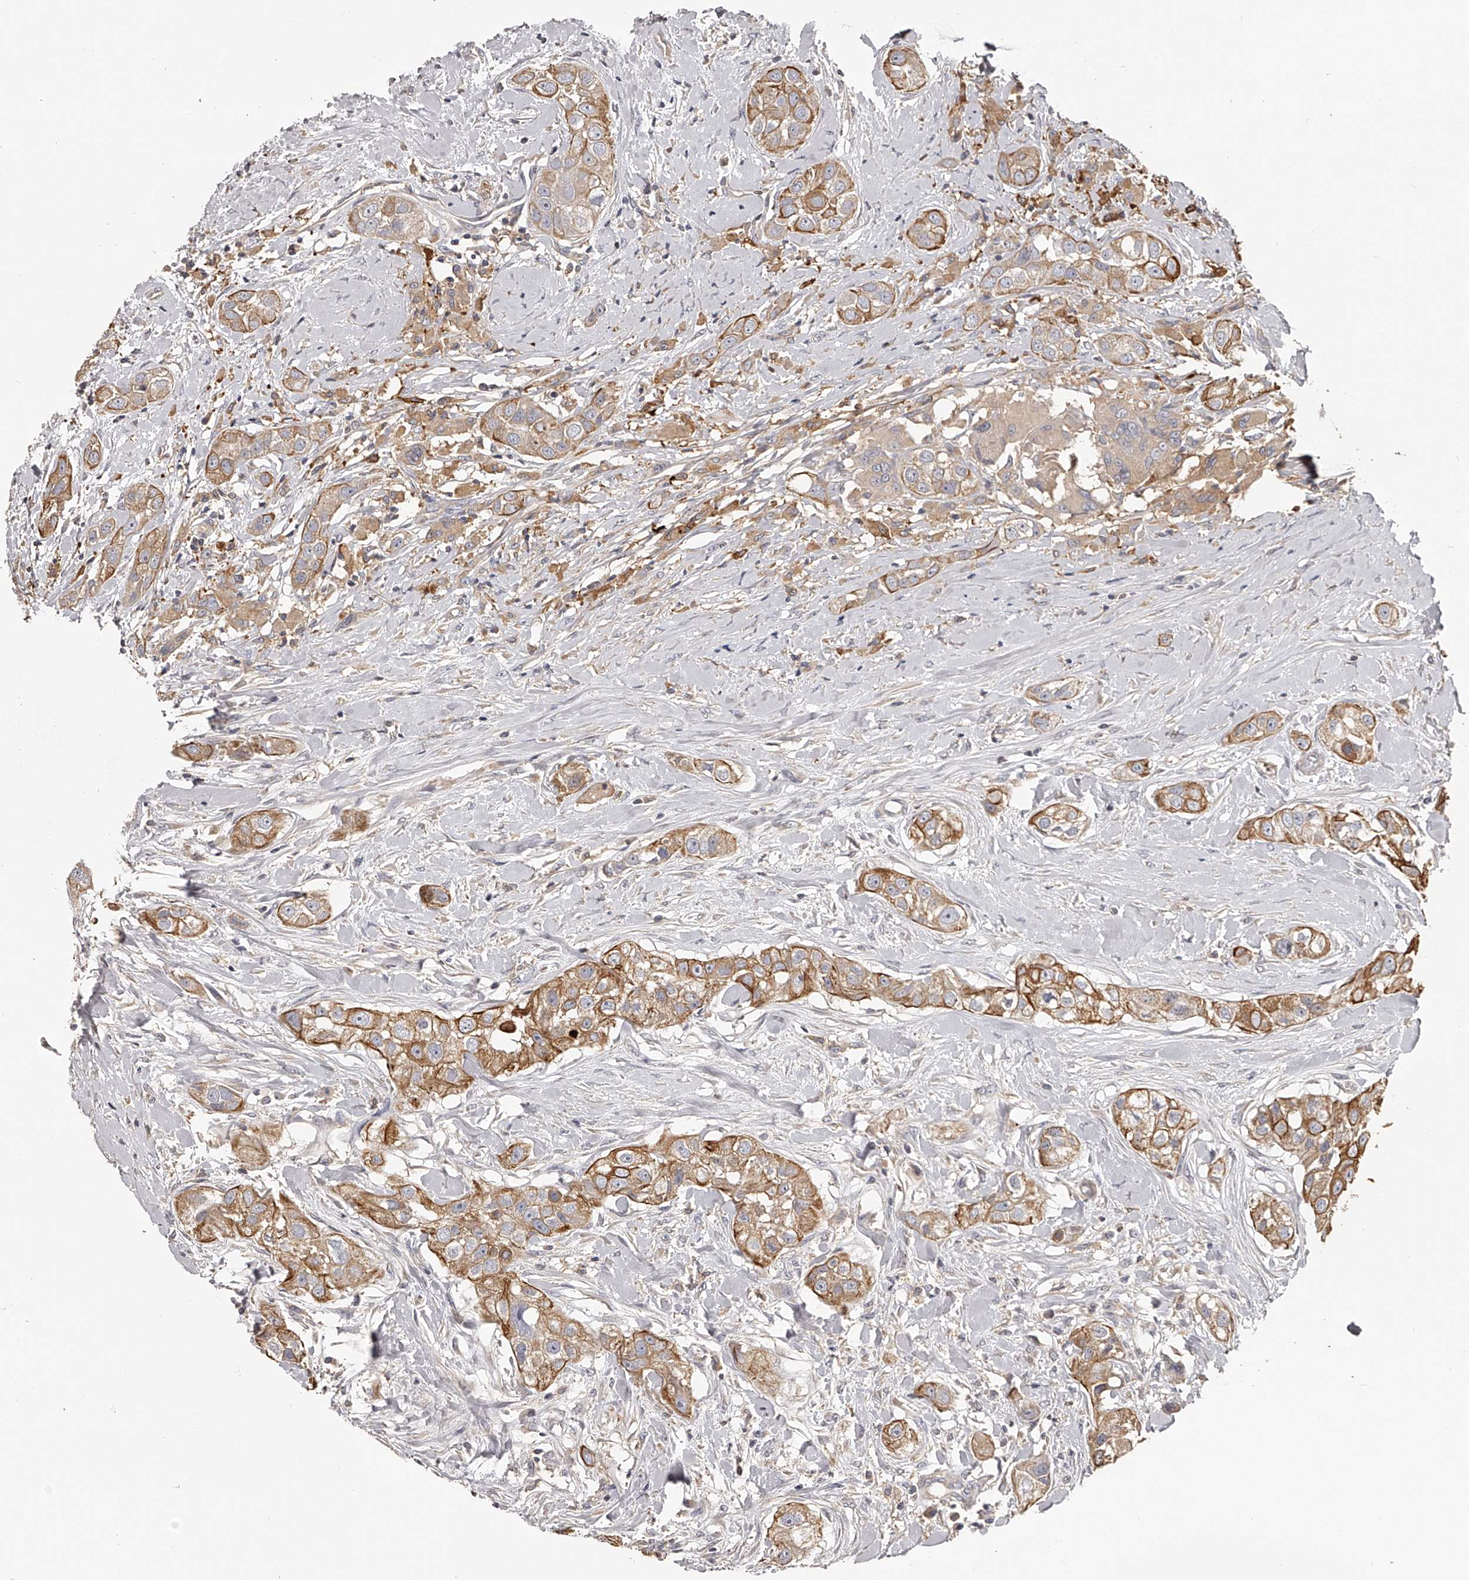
{"staining": {"intensity": "moderate", "quantity": ">75%", "location": "cytoplasmic/membranous"}, "tissue": "head and neck cancer", "cell_type": "Tumor cells", "image_type": "cancer", "snomed": [{"axis": "morphology", "description": "Normal tissue, NOS"}, {"axis": "morphology", "description": "Squamous cell carcinoma, NOS"}, {"axis": "topography", "description": "Skeletal muscle"}, {"axis": "topography", "description": "Head-Neck"}], "caption": "Immunohistochemistry photomicrograph of neoplastic tissue: human head and neck cancer (squamous cell carcinoma) stained using immunohistochemistry (IHC) shows medium levels of moderate protein expression localized specifically in the cytoplasmic/membranous of tumor cells, appearing as a cytoplasmic/membranous brown color.", "gene": "TNN", "patient": {"sex": "male", "age": 51}}